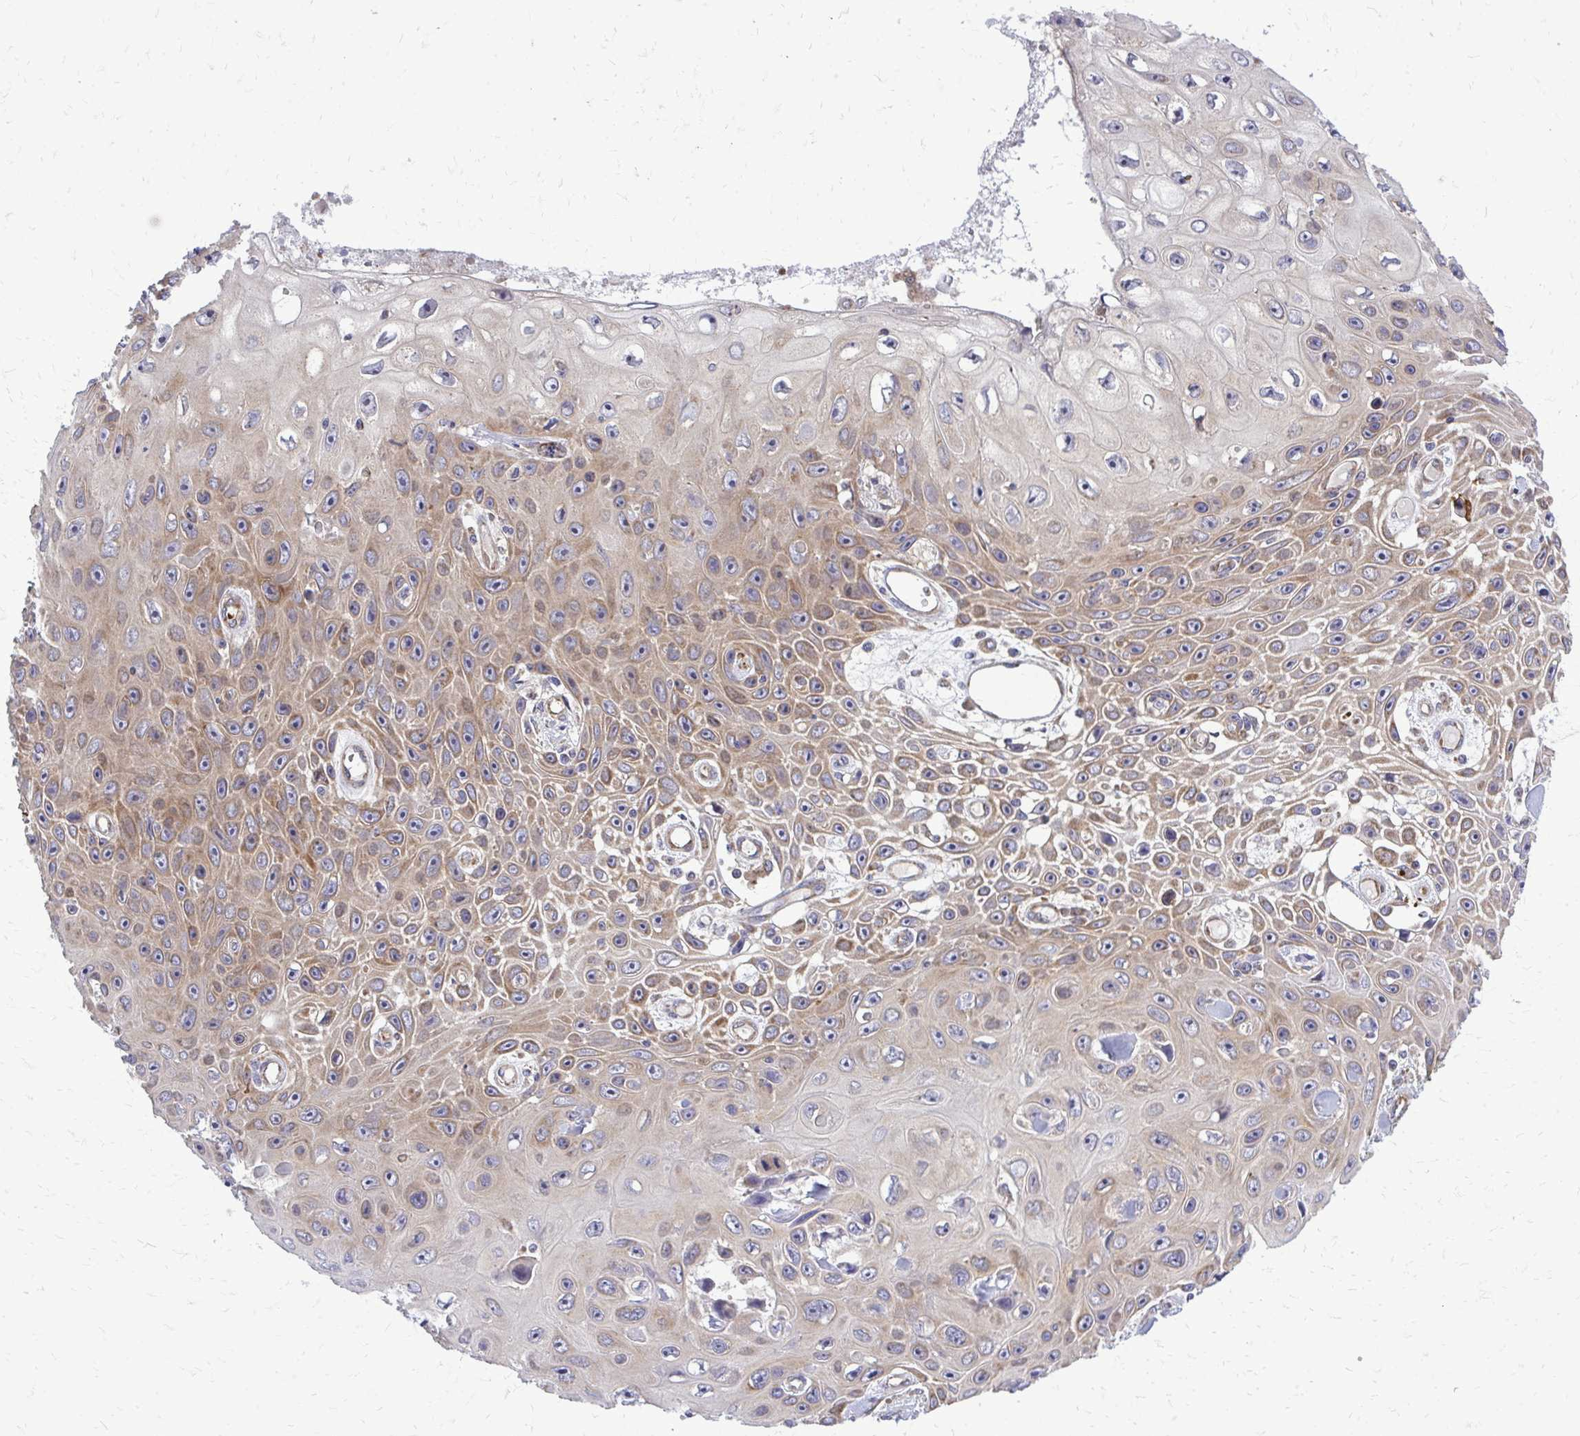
{"staining": {"intensity": "moderate", "quantity": "25%-75%", "location": "cytoplasmic/membranous"}, "tissue": "skin cancer", "cell_type": "Tumor cells", "image_type": "cancer", "snomed": [{"axis": "morphology", "description": "Squamous cell carcinoma, NOS"}, {"axis": "topography", "description": "Skin"}], "caption": "Skin squamous cell carcinoma stained with a protein marker shows moderate staining in tumor cells.", "gene": "PDK4", "patient": {"sex": "male", "age": 82}}